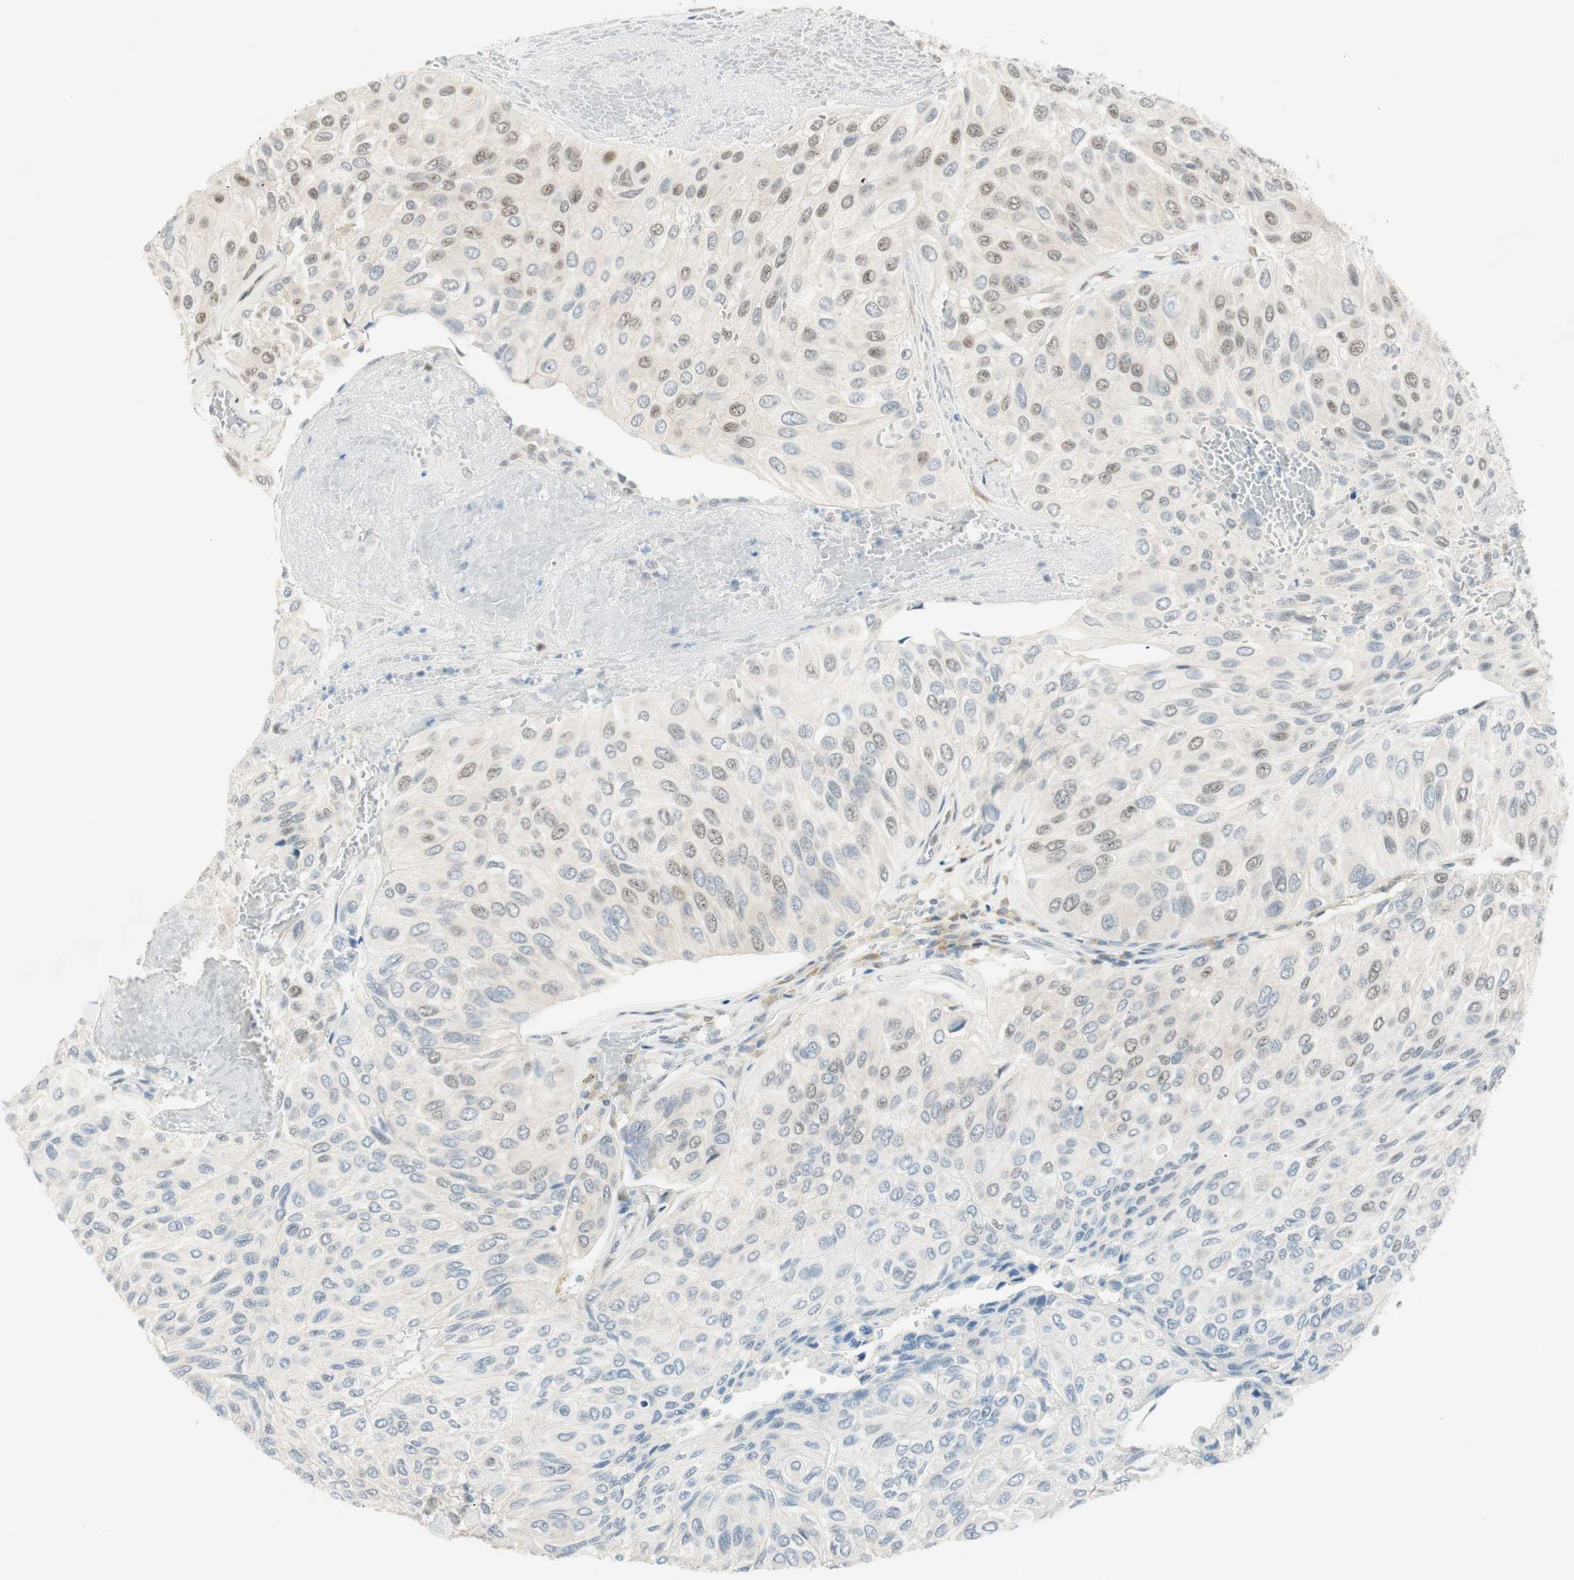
{"staining": {"intensity": "weak", "quantity": "<25%", "location": "nuclear"}, "tissue": "urothelial cancer", "cell_type": "Tumor cells", "image_type": "cancer", "snomed": [{"axis": "morphology", "description": "Urothelial carcinoma, High grade"}, {"axis": "topography", "description": "Urinary bladder"}], "caption": "IHC micrograph of neoplastic tissue: urothelial carcinoma (high-grade) stained with DAB shows no significant protein staining in tumor cells.", "gene": "MSX2", "patient": {"sex": "male", "age": 66}}